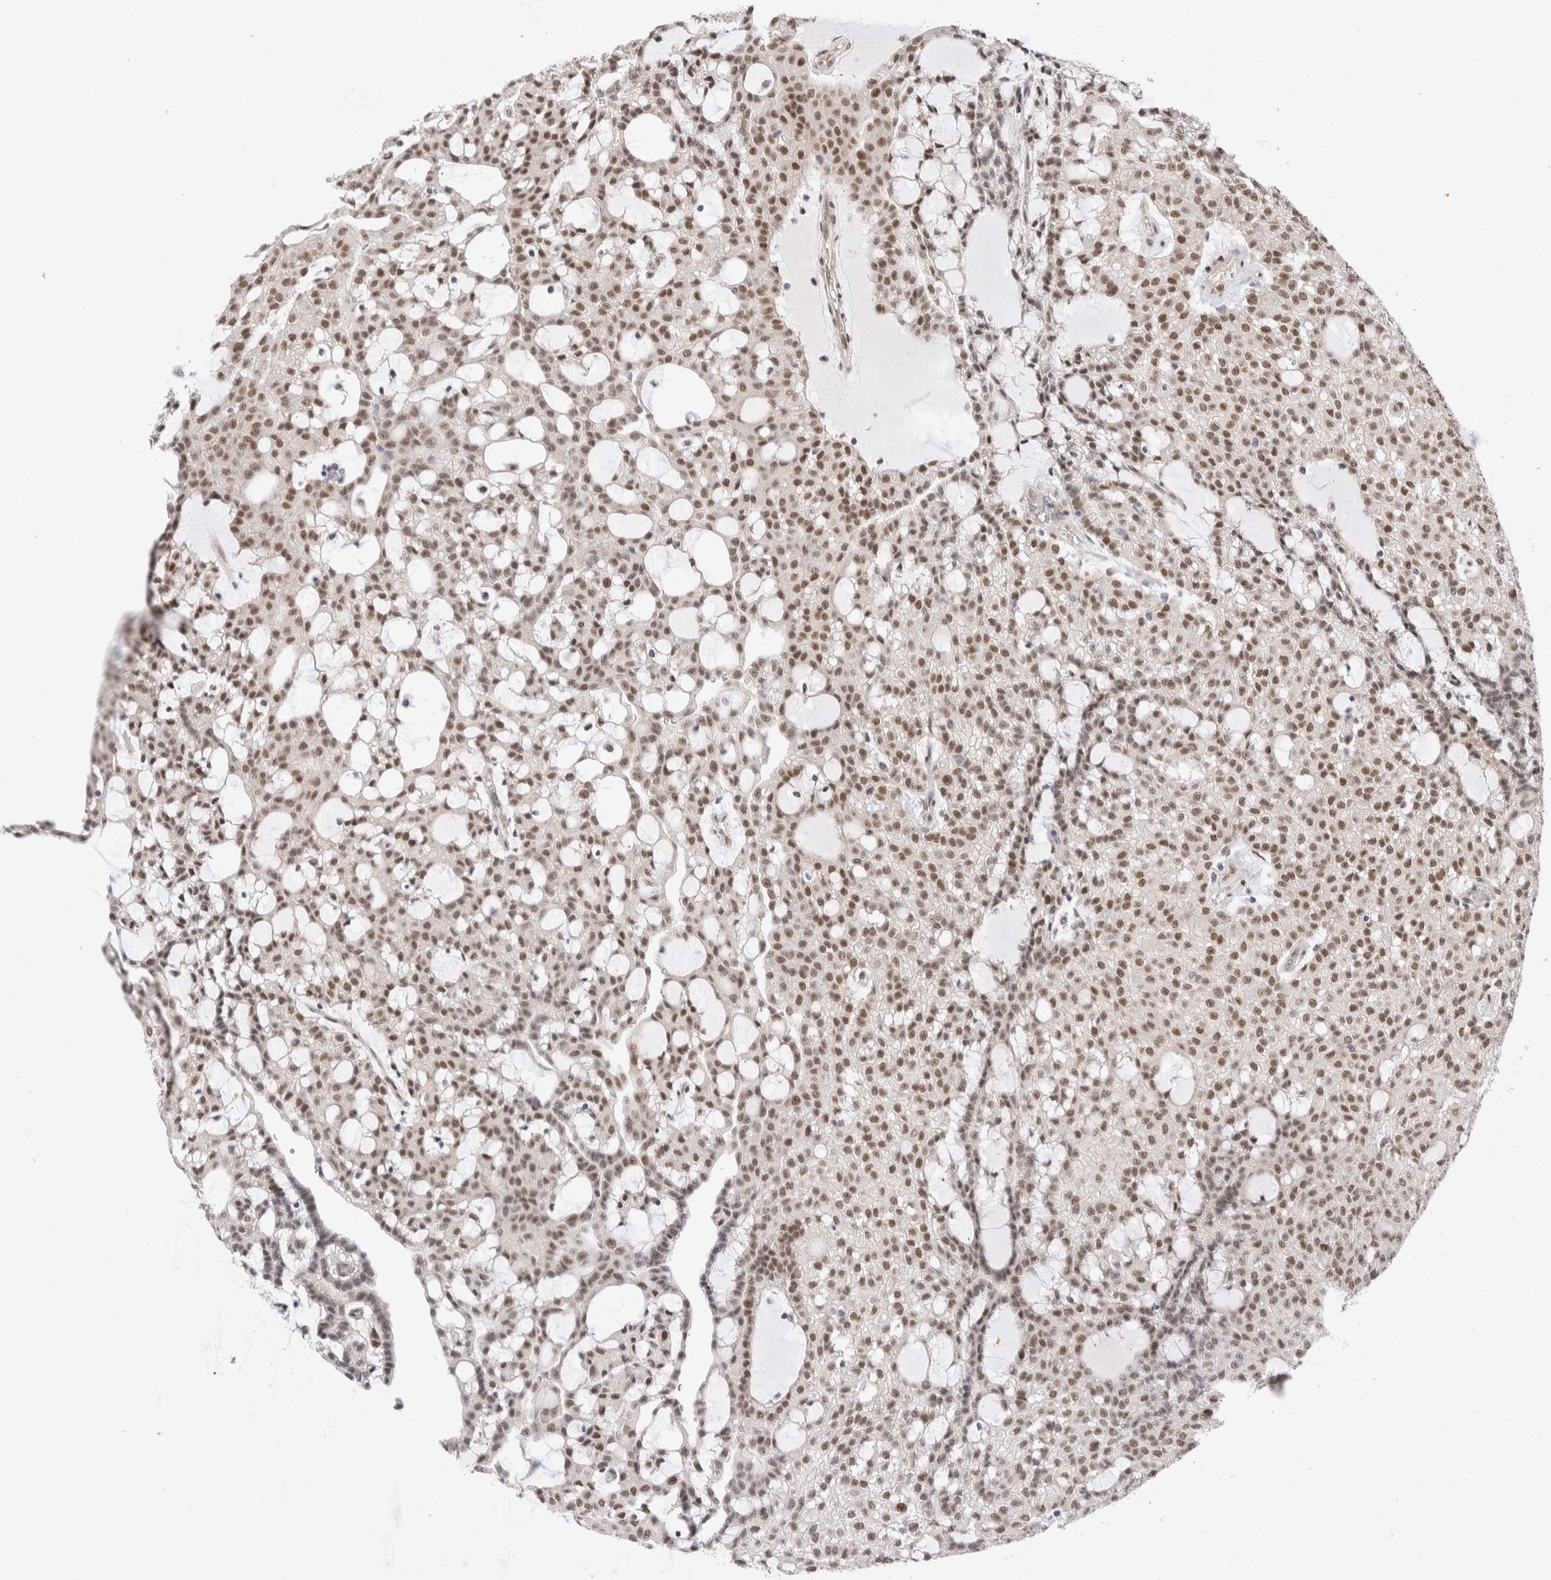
{"staining": {"intensity": "weak", "quantity": ">75%", "location": "nuclear"}, "tissue": "renal cancer", "cell_type": "Tumor cells", "image_type": "cancer", "snomed": [{"axis": "morphology", "description": "Adenocarcinoma, NOS"}, {"axis": "topography", "description": "Kidney"}], "caption": "A high-resolution image shows immunohistochemistry staining of renal adenocarcinoma, which shows weak nuclear staining in approximately >75% of tumor cells.", "gene": "NSMAF", "patient": {"sex": "male", "age": 63}}